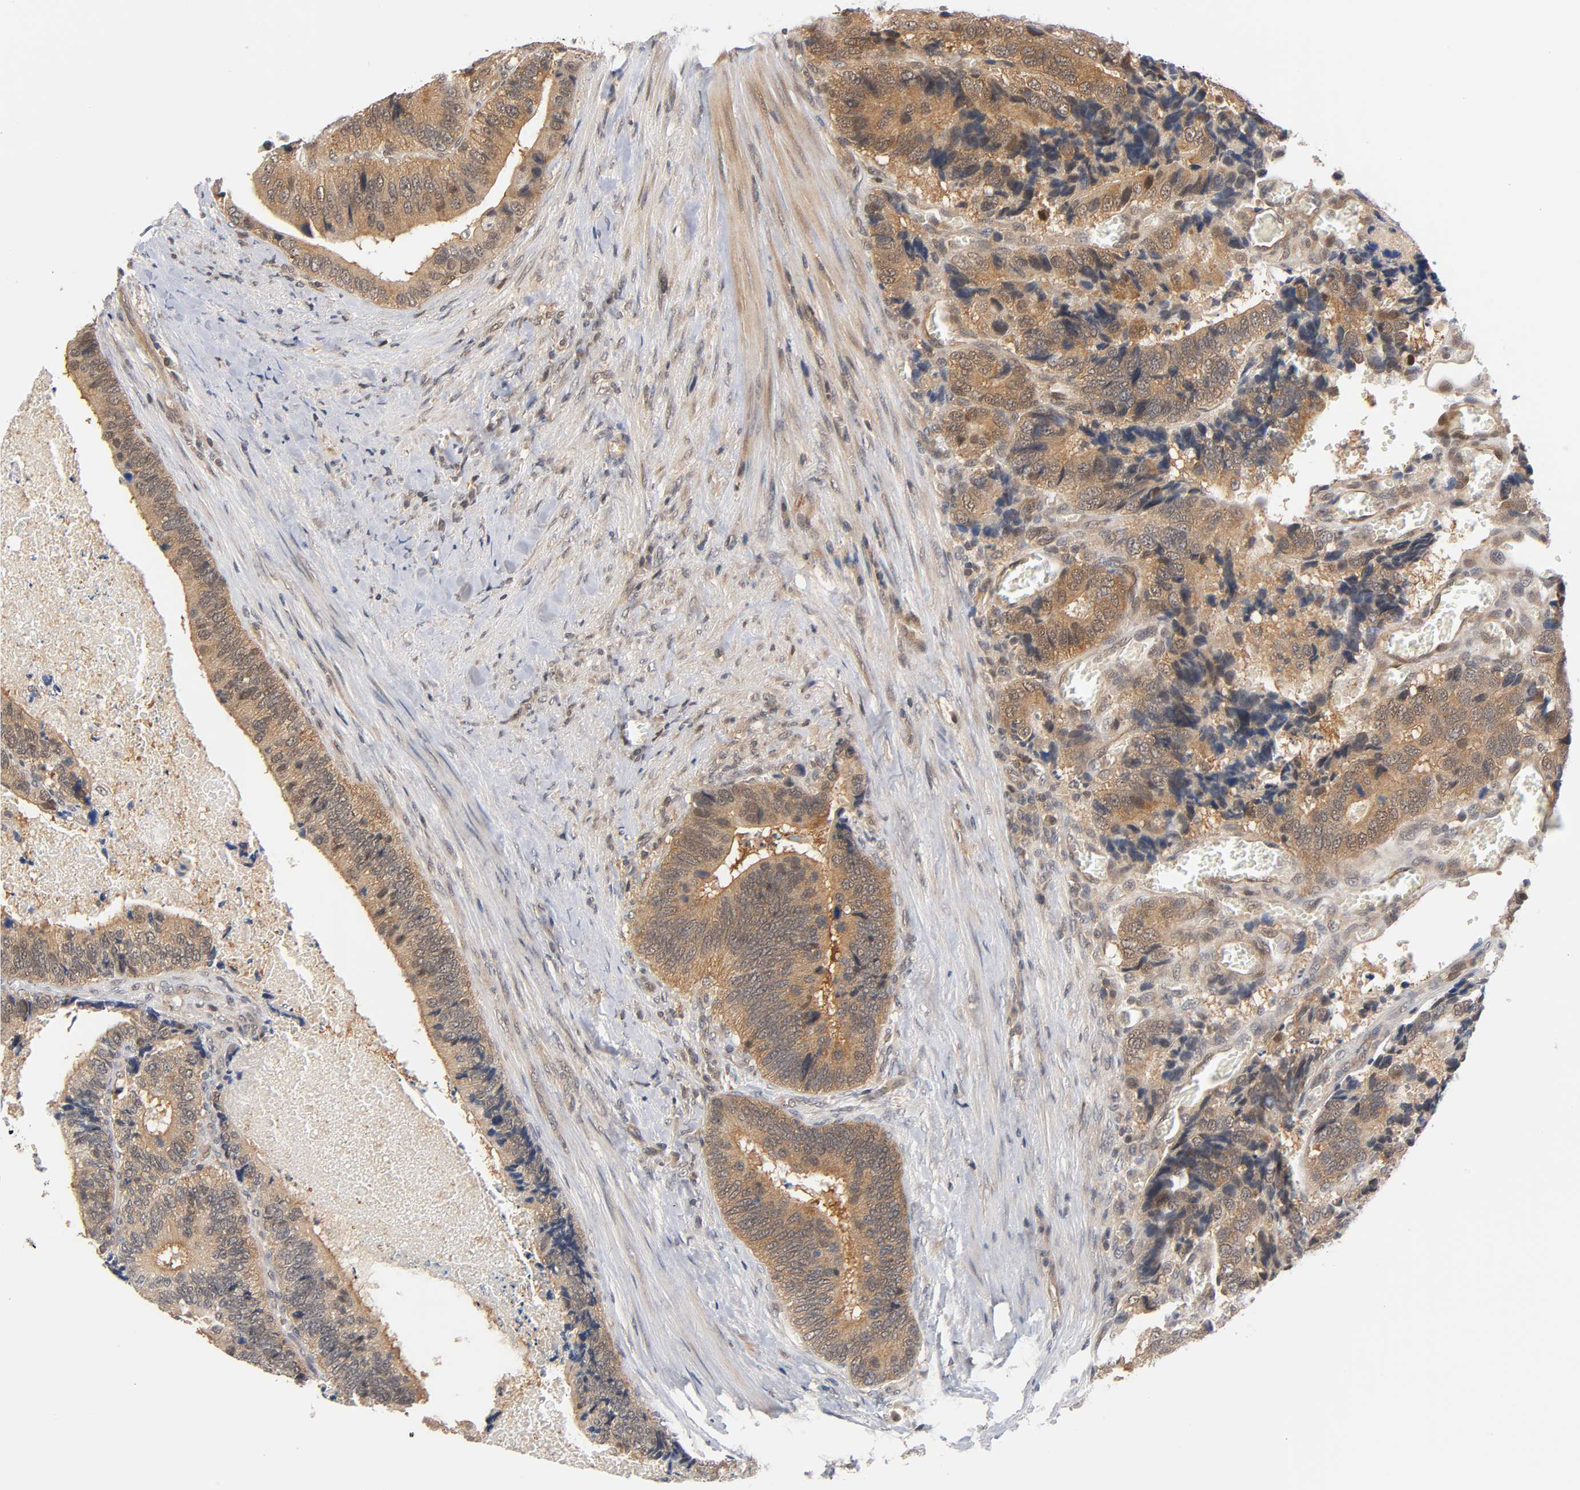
{"staining": {"intensity": "moderate", "quantity": ">75%", "location": "cytoplasmic/membranous"}, "tissue": "colorectal cancer", "cell_type": "Tumor cells", "image_type": "cancer", "snomed": [{"axis": "morphology", "description": "Adenocarcinoma, NOS"}, {"axis": "topography", "description": "Colon"}], "caption": "Colorectal cancer stained for a protein (brown) reveals moderate cytoplasmic/membranous positive staining in about >75% of tumor cells.", "gene": "PRKAB1", "patient": {"sex": "male", "age": 72}}